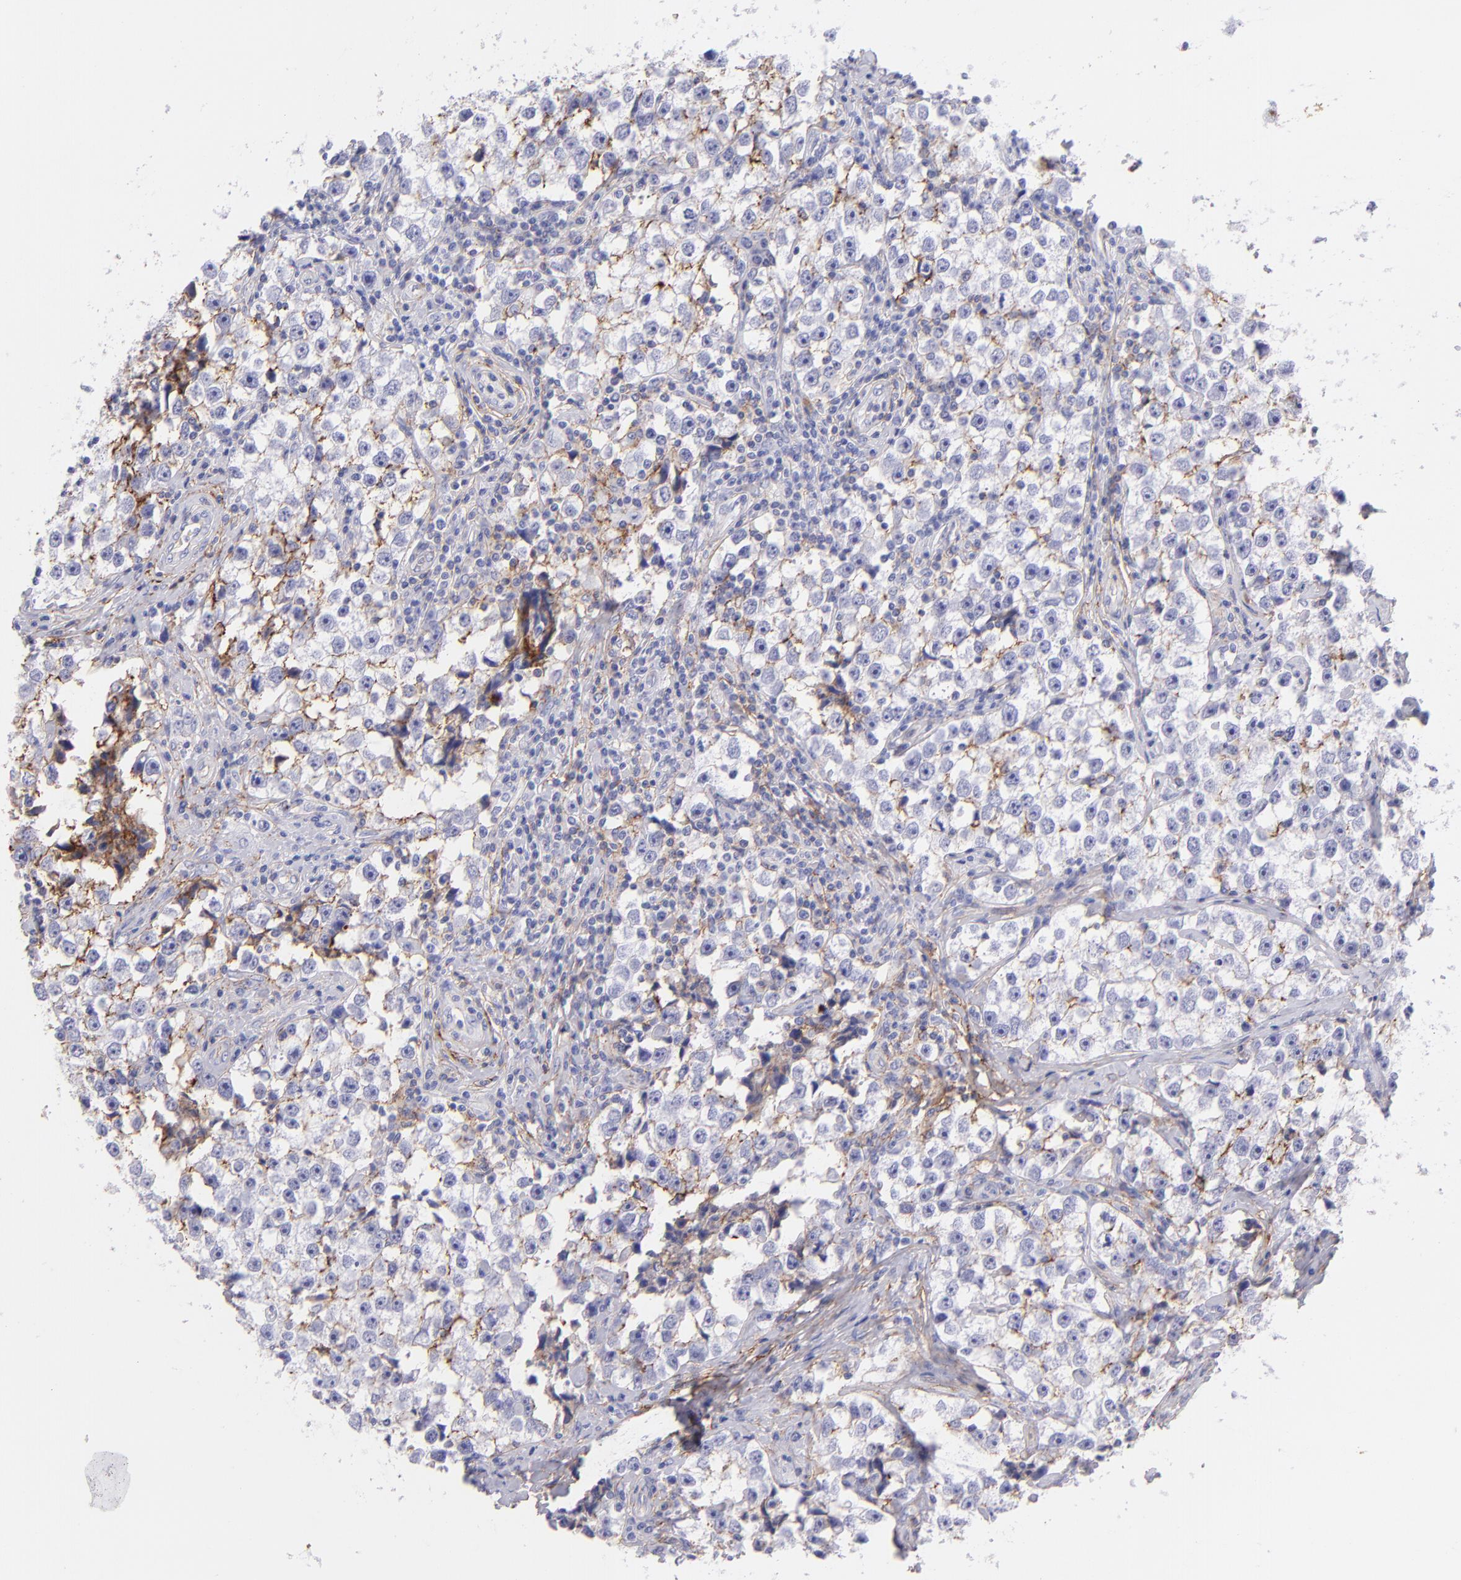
{"staining": {"intensity": "negative", "quantity": "none", "location": "none"}, "tissue": "testis cancer", "cell_type": "Tumor cells", "image_type": "cancer", "snomed": [{"axis": "morphology", "description": "Seminoma, NOS"}, {"axis": "topography", "description": "Testis"}], "caption": "A high-resolution histopathology image shows immunohistochemistry (IHC) staining of testis seminoma, which demonstrates no significant staining in tumor cells.", "gene": "CD81", "patient": {"sex": "male", "age": 32}}